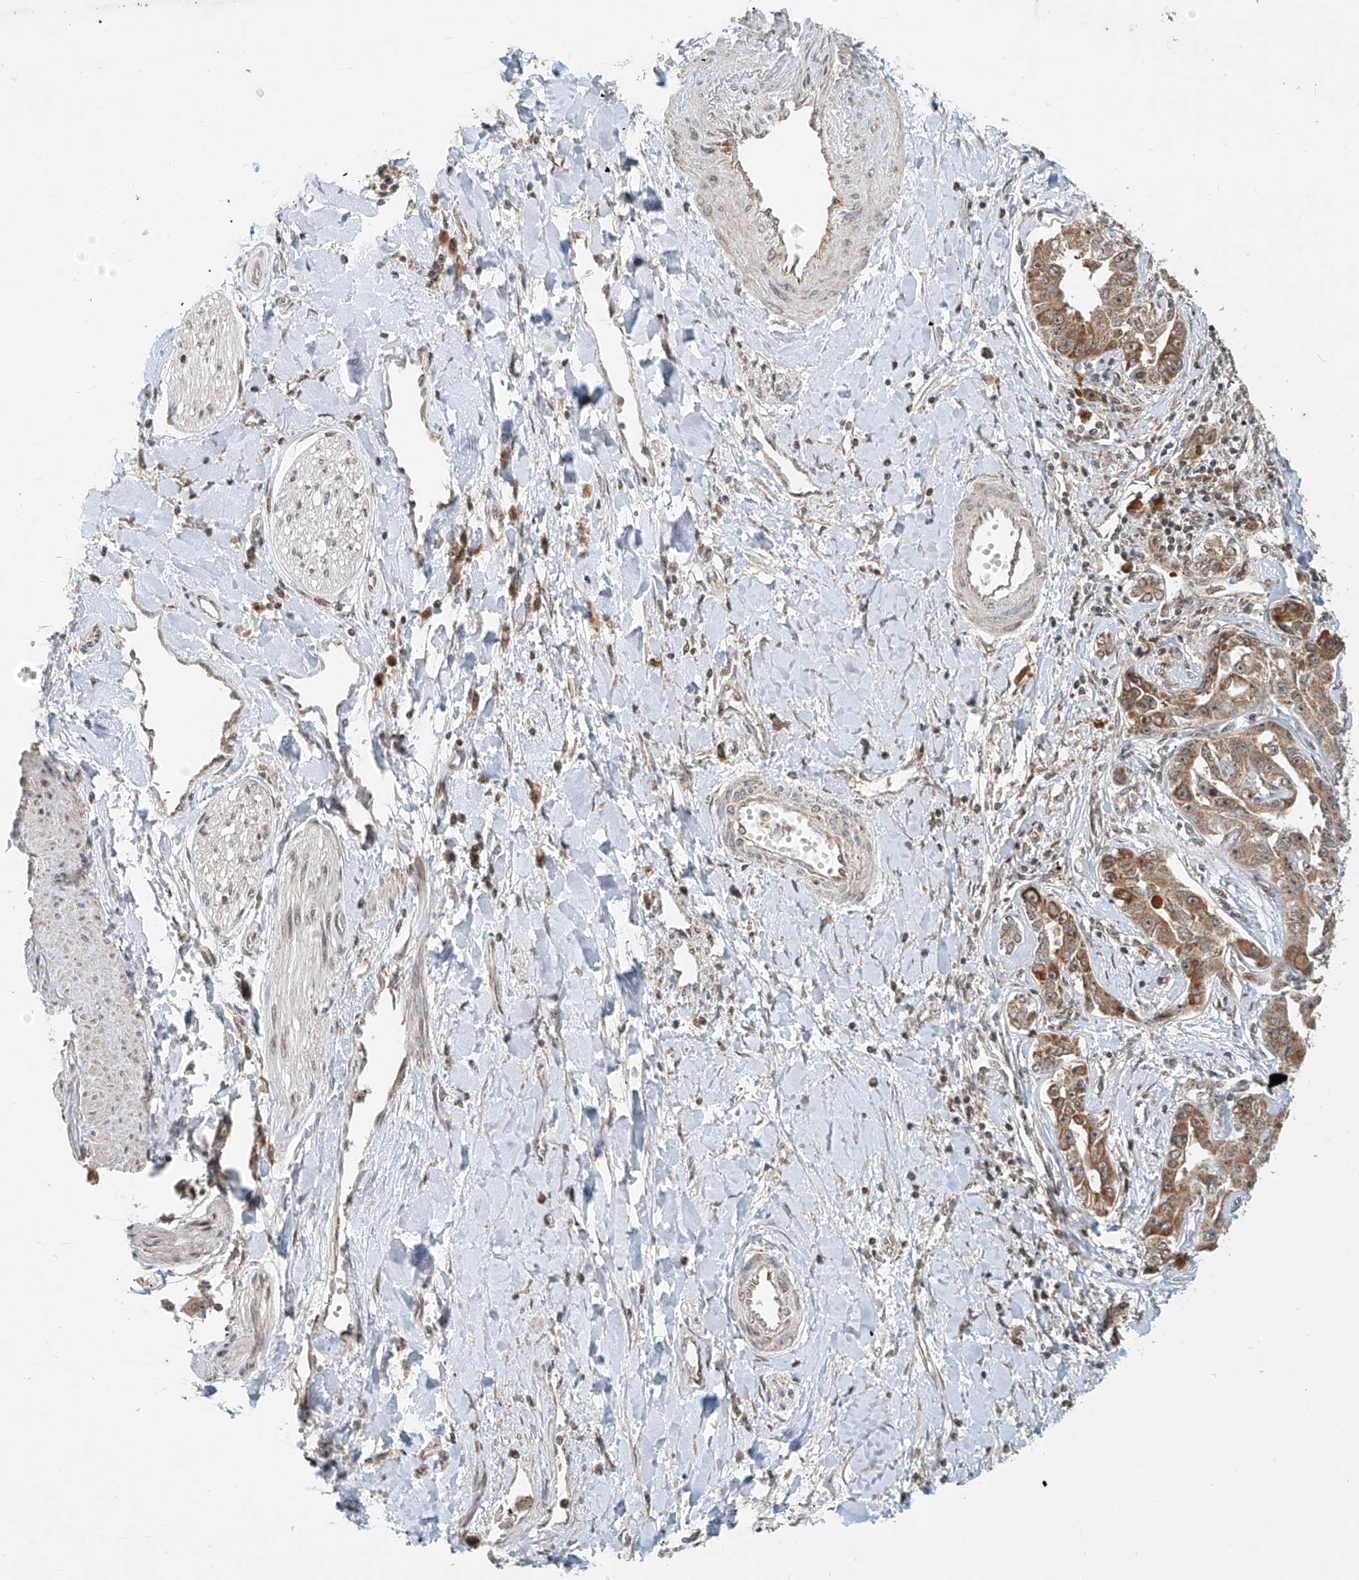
{"staining": {"intensity": "moderate", "quantity": ">75%", "location": "cytoplasmic/membranous"}, "tissue": "liver cancer", "cell_type": "Tumor cells", "image_type": "cancer", "snomed": [{"axis": "morphology", "description": "Cholangiocarcinoma"}, {"axis": "topography", "description": "Liver"}], "caption": "Human liver cancer stained for a protein (brown) exhibits moderate cytoplasmic/membranous positive positivity in about >75% of tumor cells.", "gene": "SYTL3", "patient": {"sex": "male", "age": 59}}